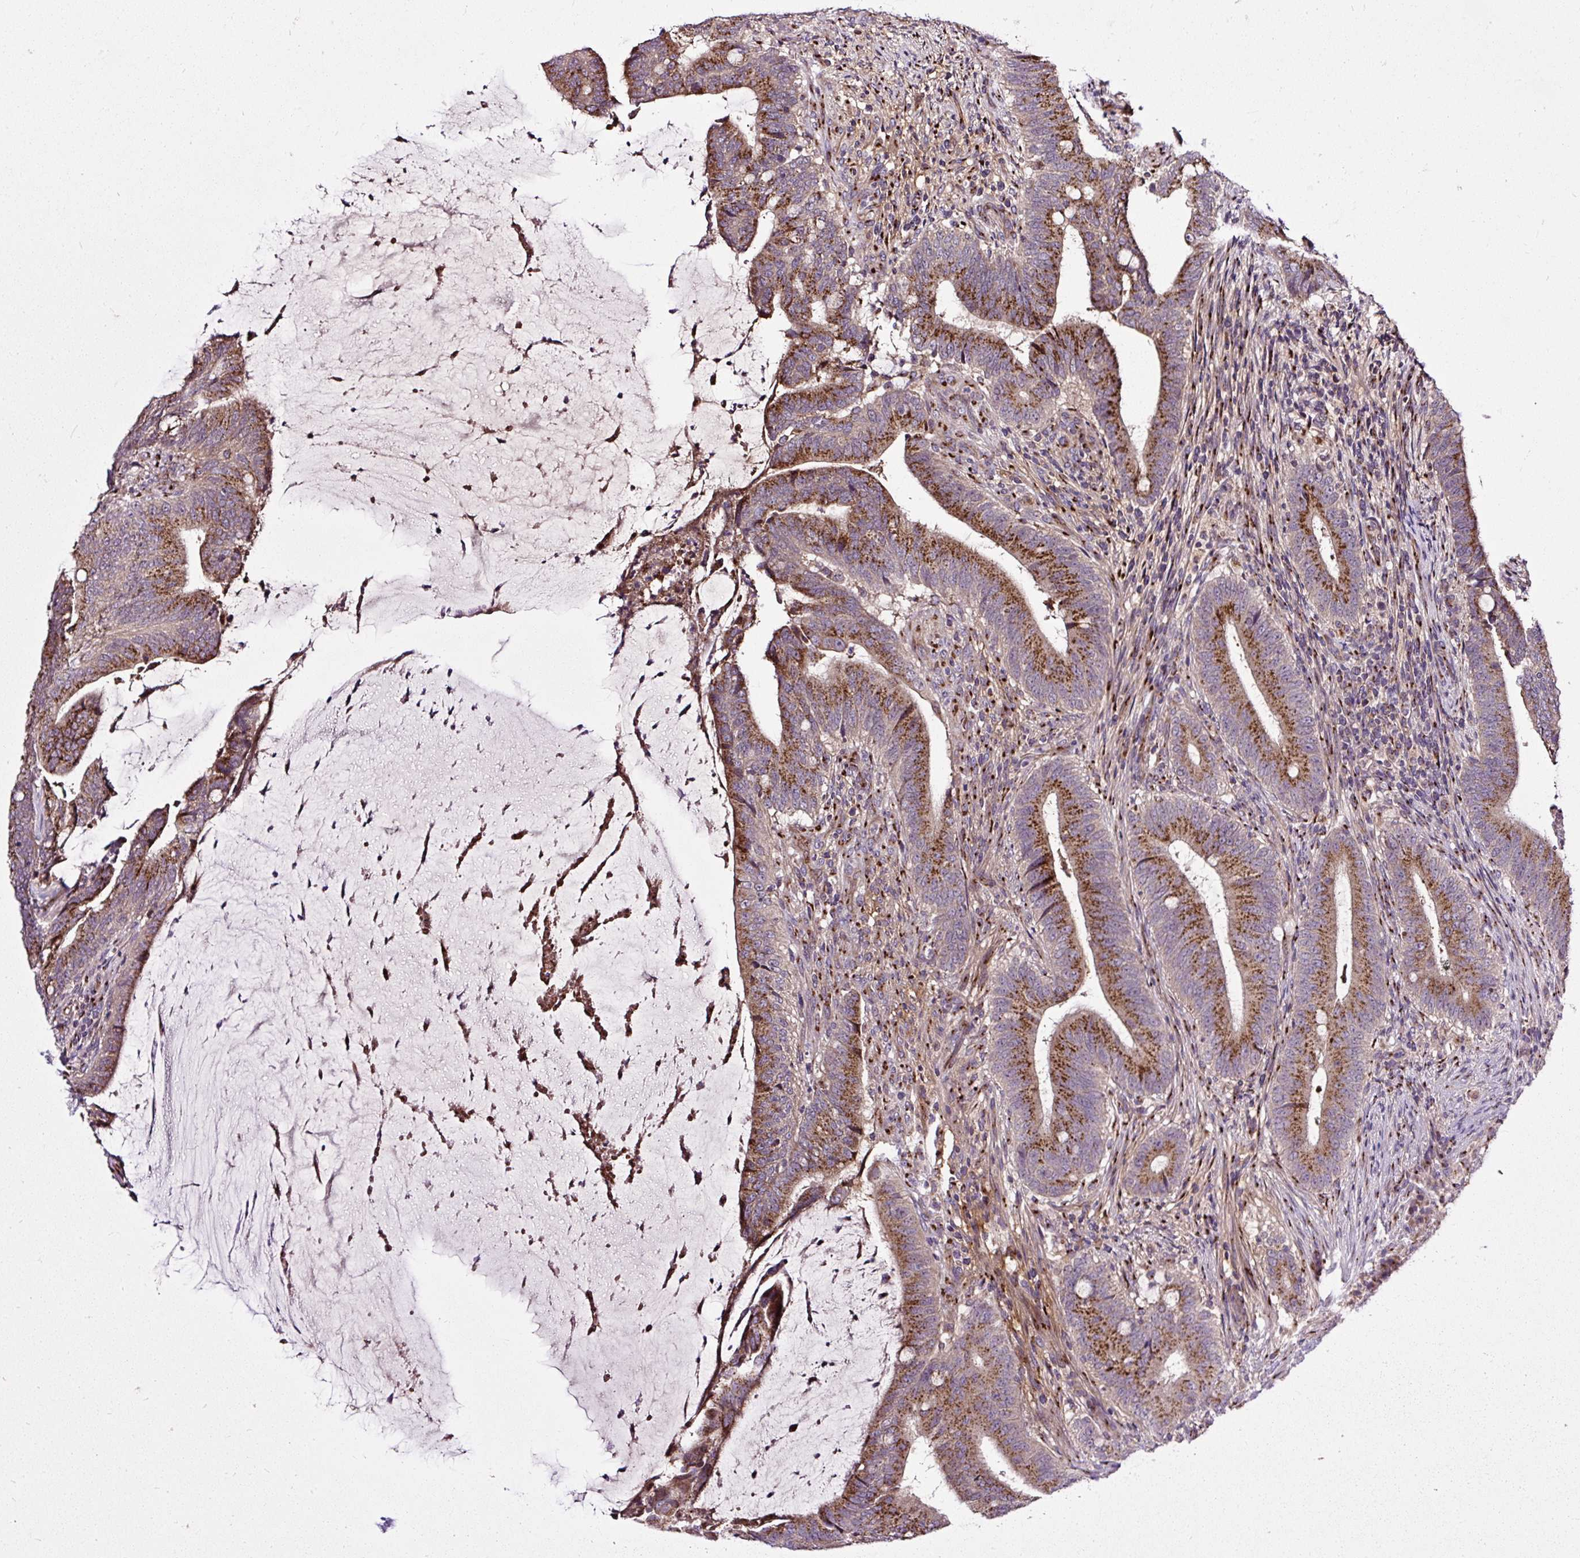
{"staining": {"intensity": "strong", "quantity": ">75%", "location": "cytoplasmic/membranous"}, "tissue": "colorectal cancer", "cell_type": "Tumor cells", "image_type": "cancer", "snomed": [{"axis": "morphology", "description": "Adenocarcinoma, NOS"}, {"axis": "topography", "description": "Colon"}], "caption": "A brown stain shows strong cytoplasmic/membranous expression of a protein in colorectal cancer (adenocarcinoma) tumor cells. The protein is stained brown, and the nuclei are stained in blue (DAB IHC with brightfield microscopy, high magnification).", "gene": "MSMP", "patient": {"sex": "female", "age": 43}}